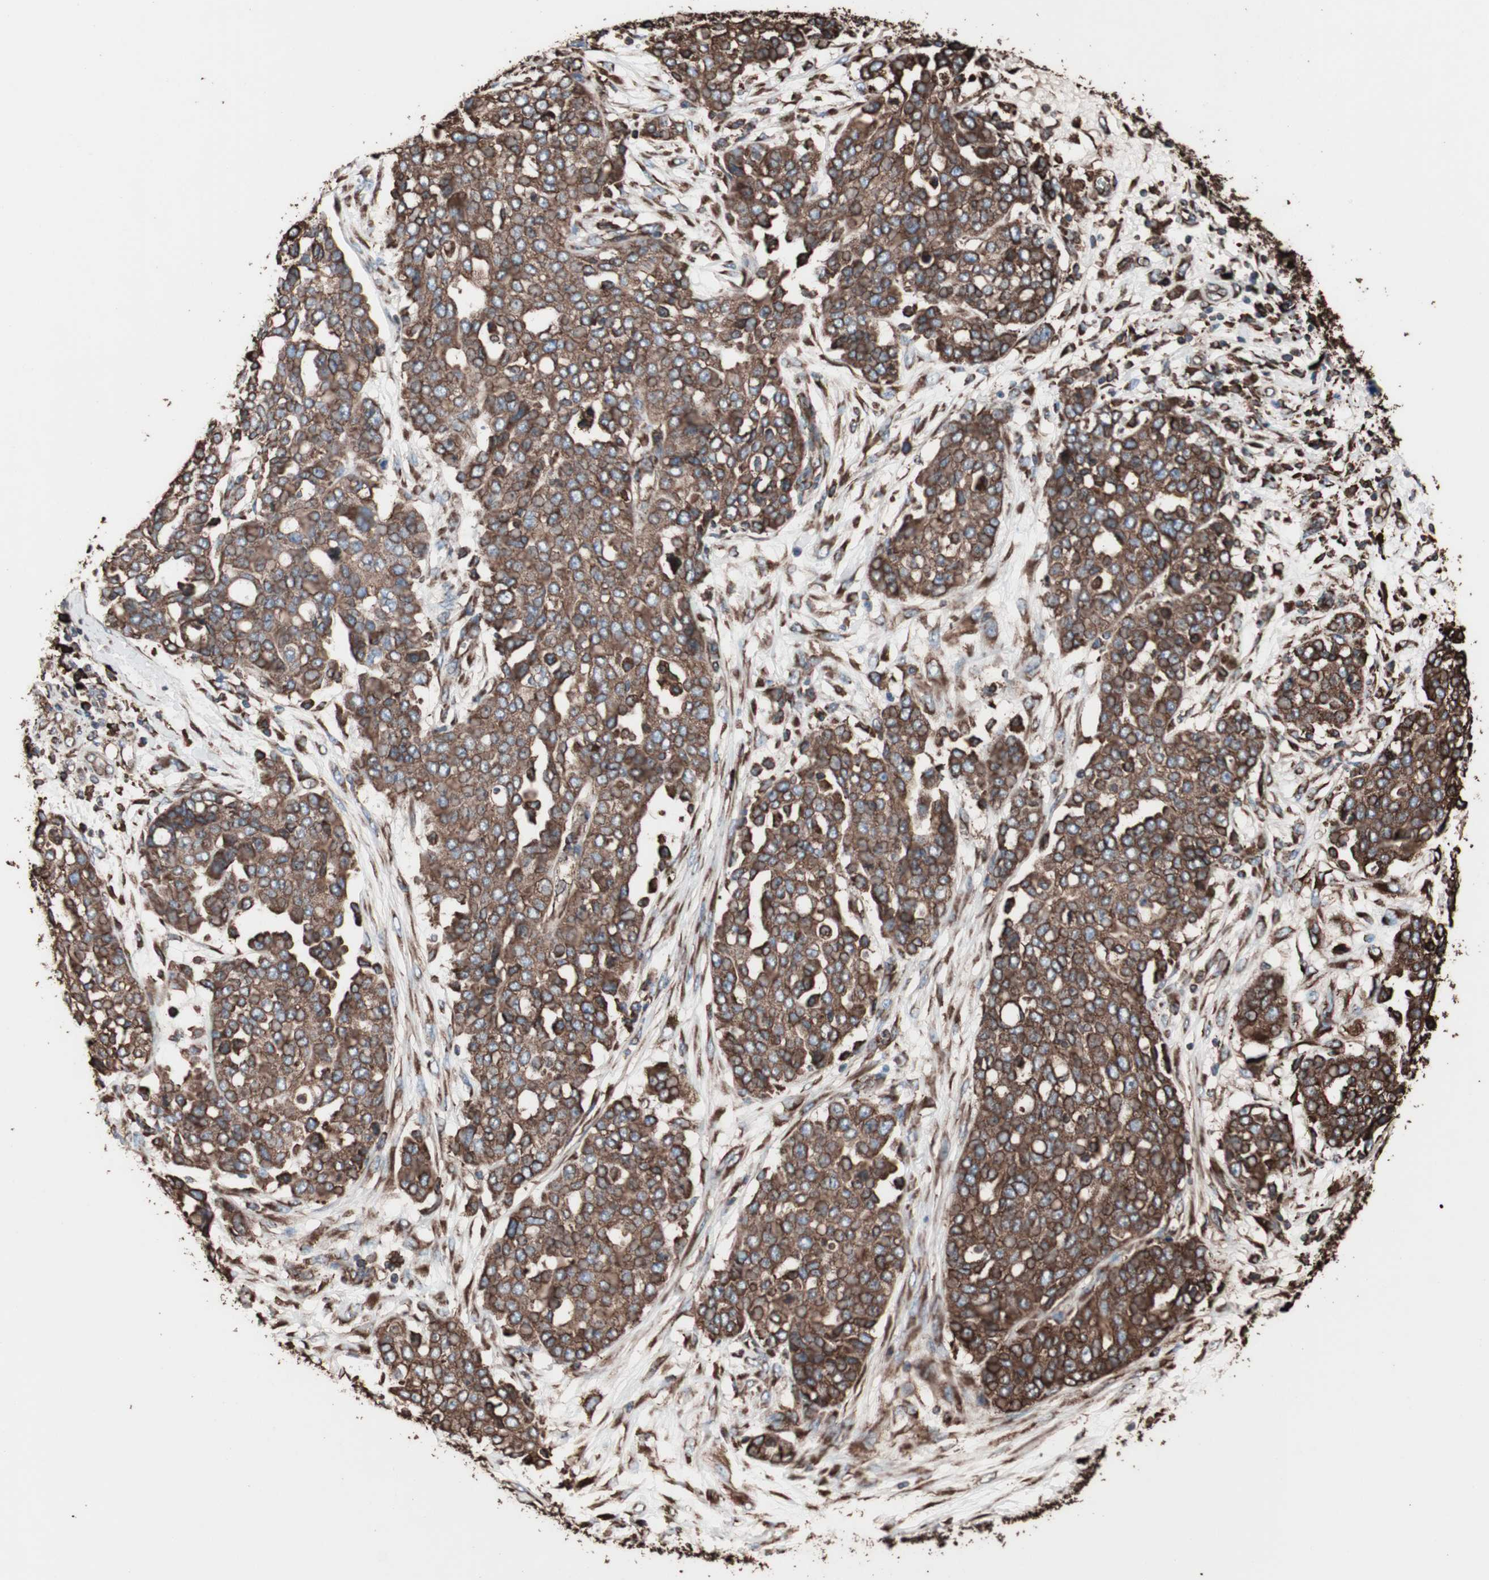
{"staining": {"intensity": "strong", "quantity": ">75%", "location": "cytoplasmic/membranous"}, "tissue": "ovarian cancer", "cell_type": "Tumor cells", "image_type": "cancer", "snomed": [{"axis": "morphology", "description": "Cystadenocarcinoma, serous, NOS"}, {"axis": "topography", "description": "Soft tissue"}, {"axis": "topography", "description": "Ovary"}], "caption": "High-power microscopy captured an IHC image of ovarian cancer, revealing strong cytoplasmic/membranous staining in about >75% of tumor cells.", "gene": "HSP90B1", "patient": {"sex": "female", "age": 57}}